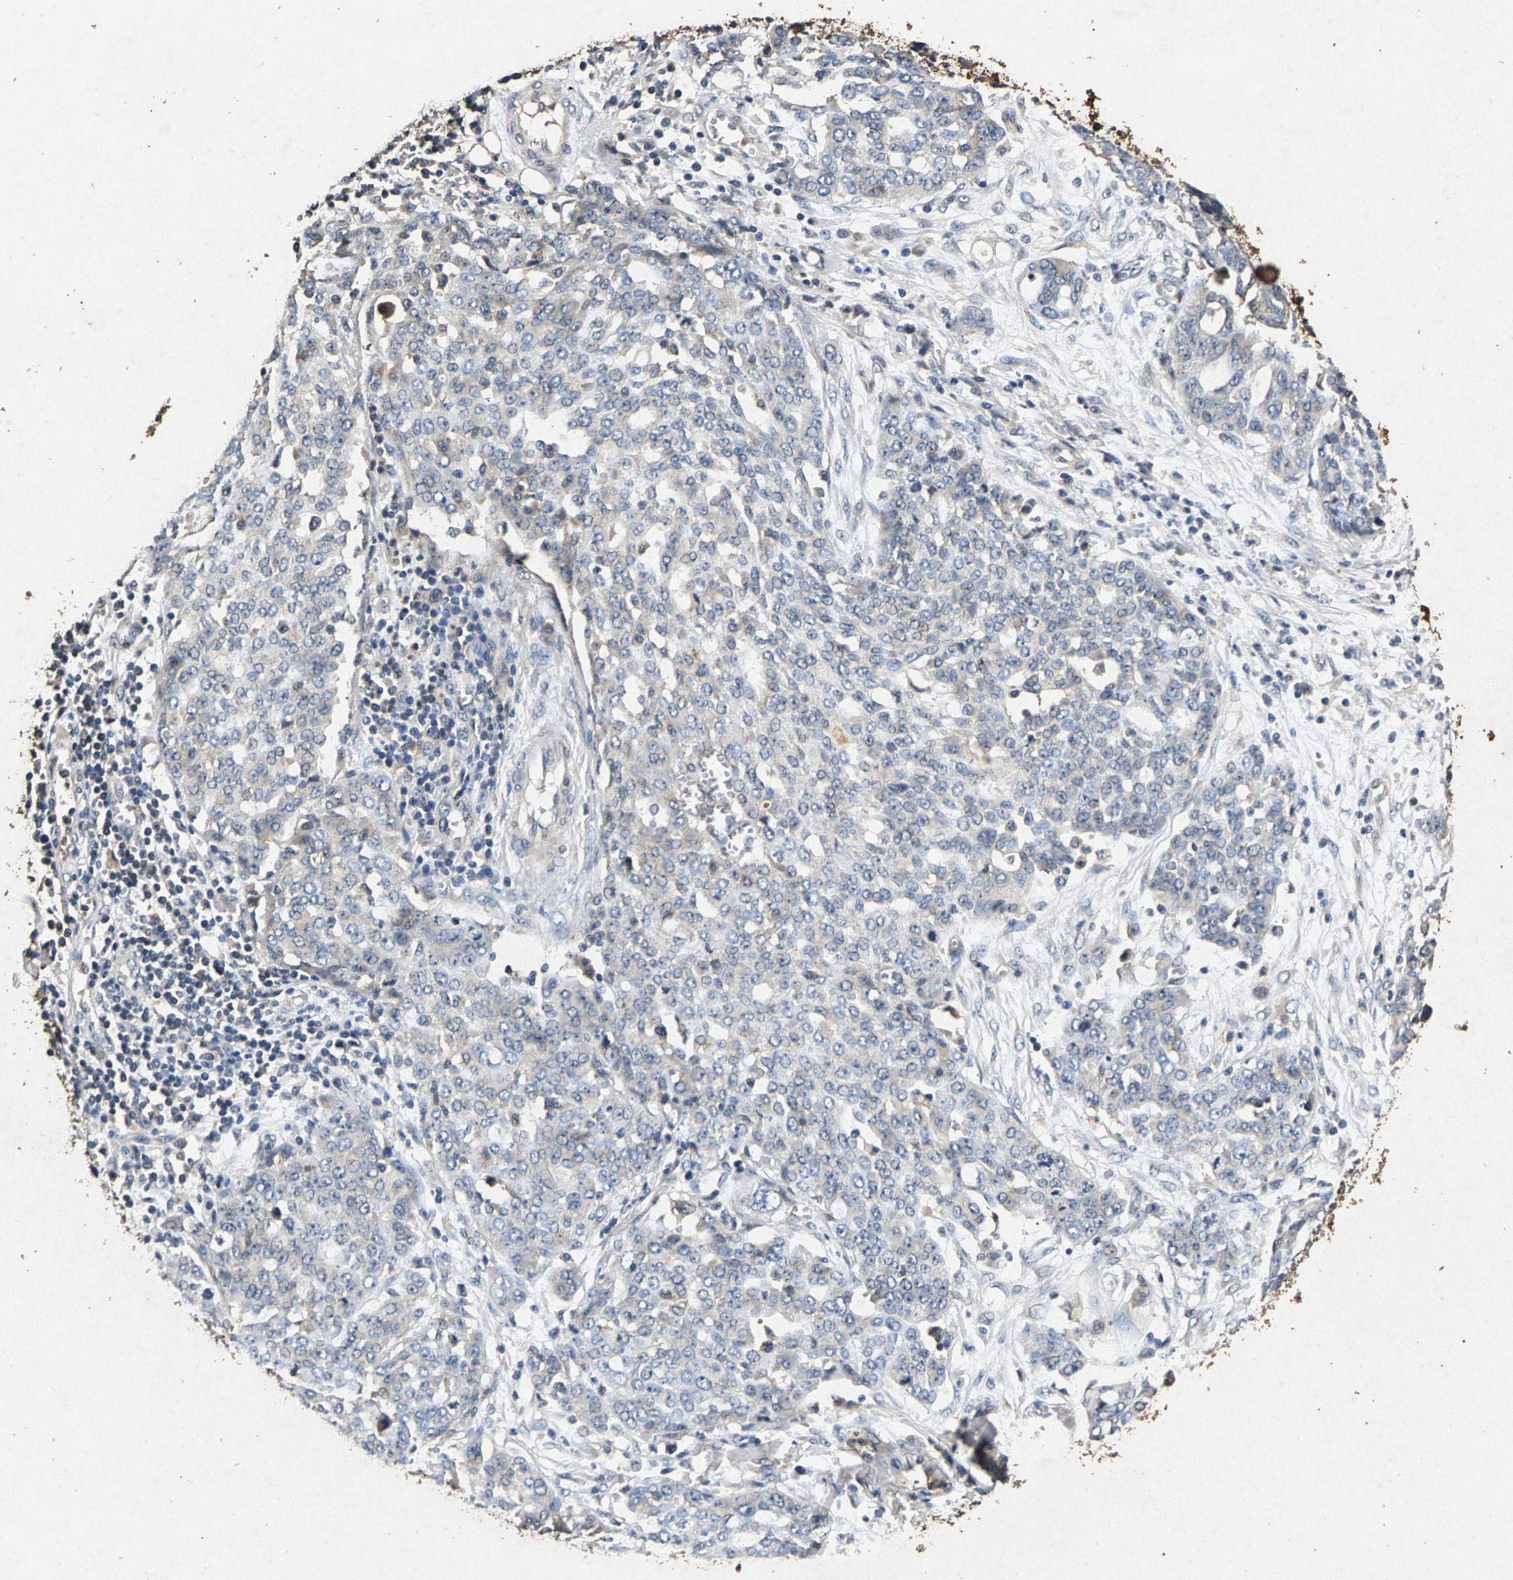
{"staining": {"intensity": "negative", "quantity": "none", "location": "none"}, "tissue": "ovarian cancer", "cell_type": "Tumor cells", "image_type": "cancer", "snomed": [{"axis": "morphology", "description": "Cystadenocarcinoma, serous, NOS"}, {"axis": "topography", "description": "Soft tissue"}, {"axis": "topography", "description": "Ovary"}], "caption": "Tumor cells are negative for brown protein staining in ovarian serous cystadenocarcinoma. The staining was performed using DAB (3,3'-diaminobenzidine) to visualize the protein expression in brown, while the nuclei were stained in blue with hematoxylin (Magnification: 20x).", "gene": "PPP1CC", "patient": {"sex": "female", "age": 57}}